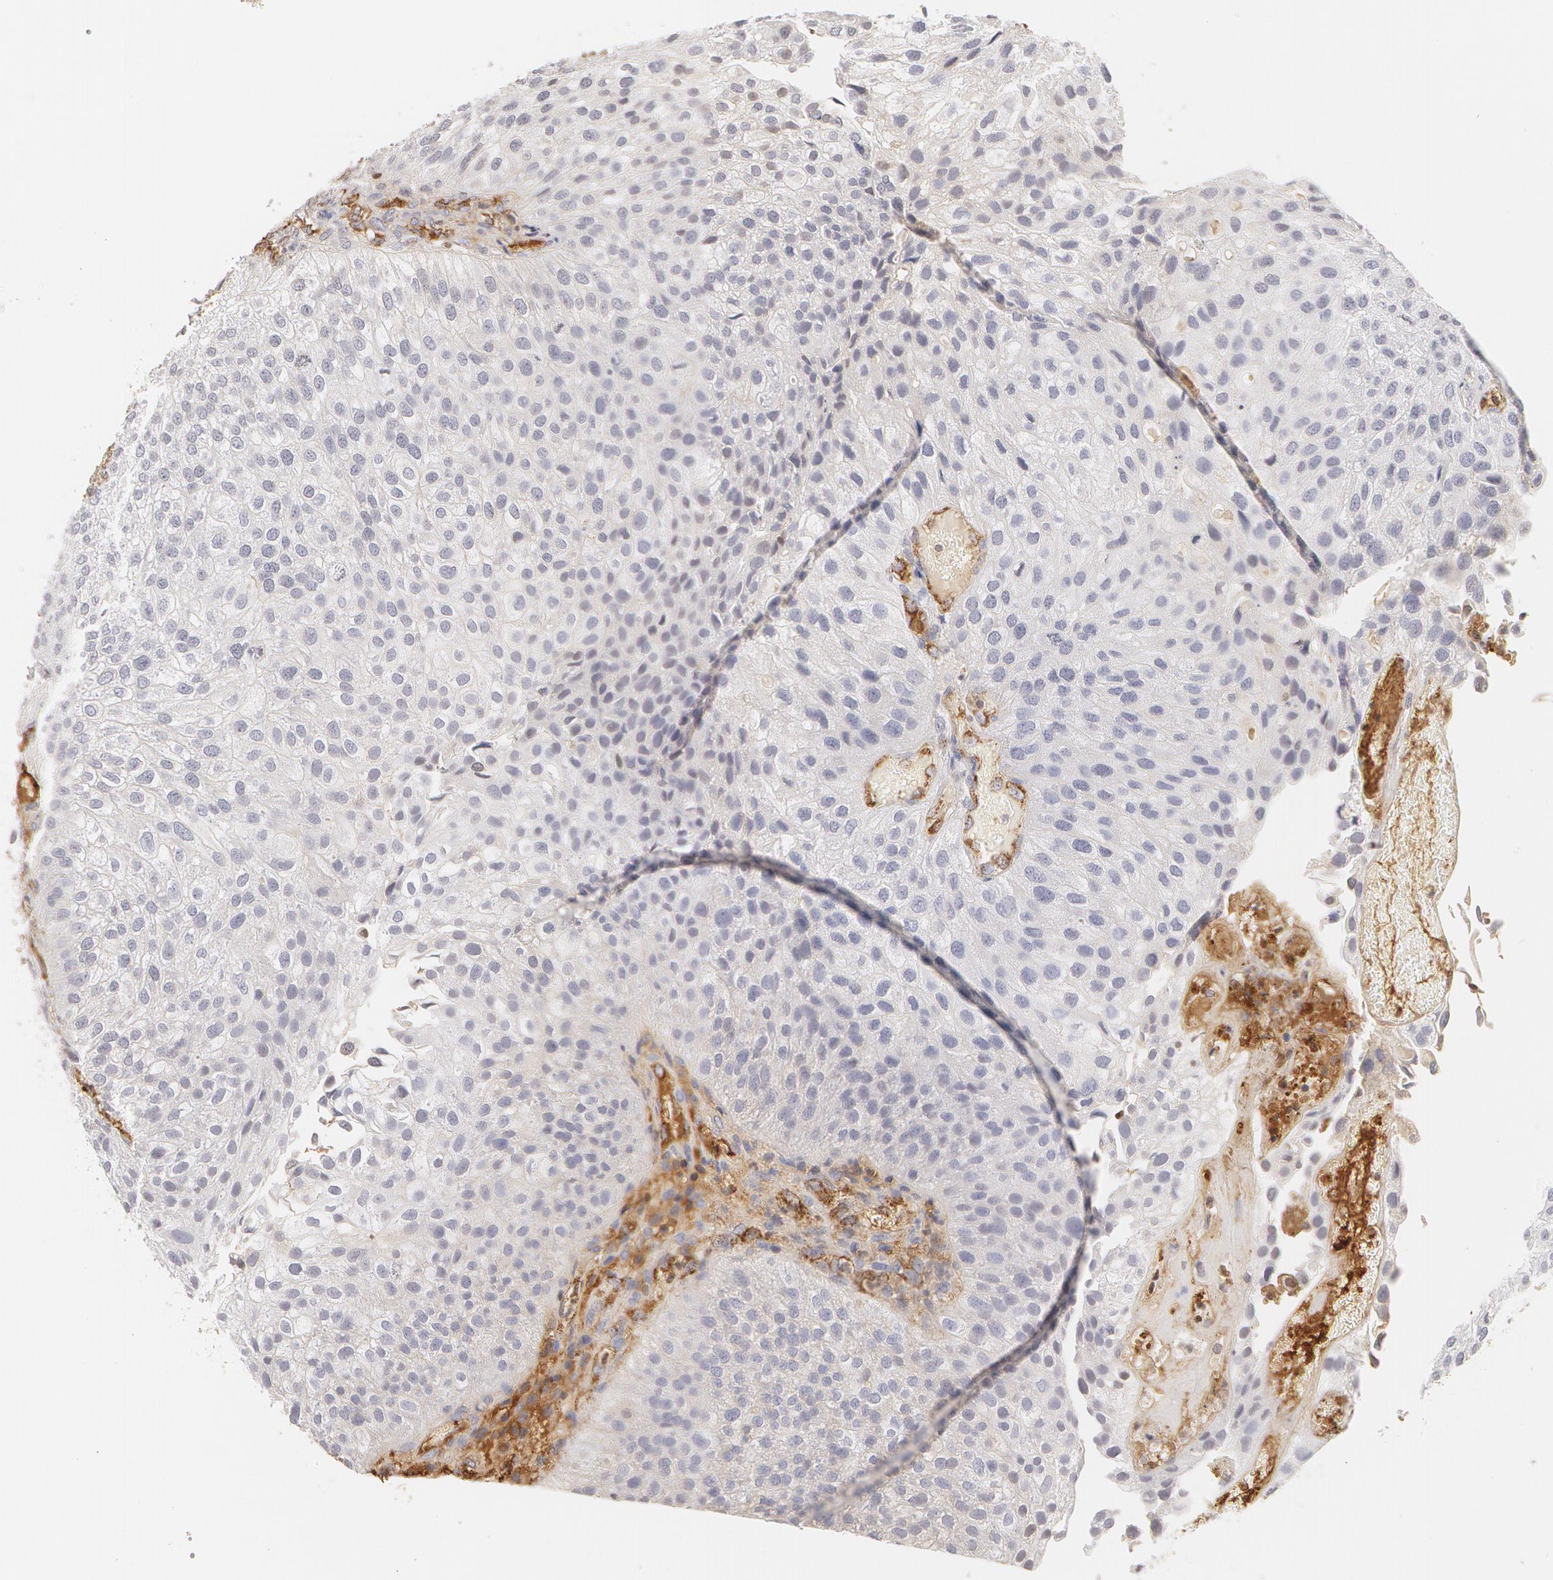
{"staining": {"intensity": "negative", "quantity": "none", "location": "none"}, "tissue": "urothelial cancer", "cell_type": "Tumor cells", "image_type": "cancer", "snomed": [{"axis": "morphology", "description": "Urothelial carcinoma, Low grade"}, {"axis": "topography", "description": "Urinary bladder"}], "caption": "Immunohistochemical staining of human urothelial cancer exhibits no significant expression in tumor cells.", "gene": "VWF", "patient": {"sex": "female", "age": 89}}